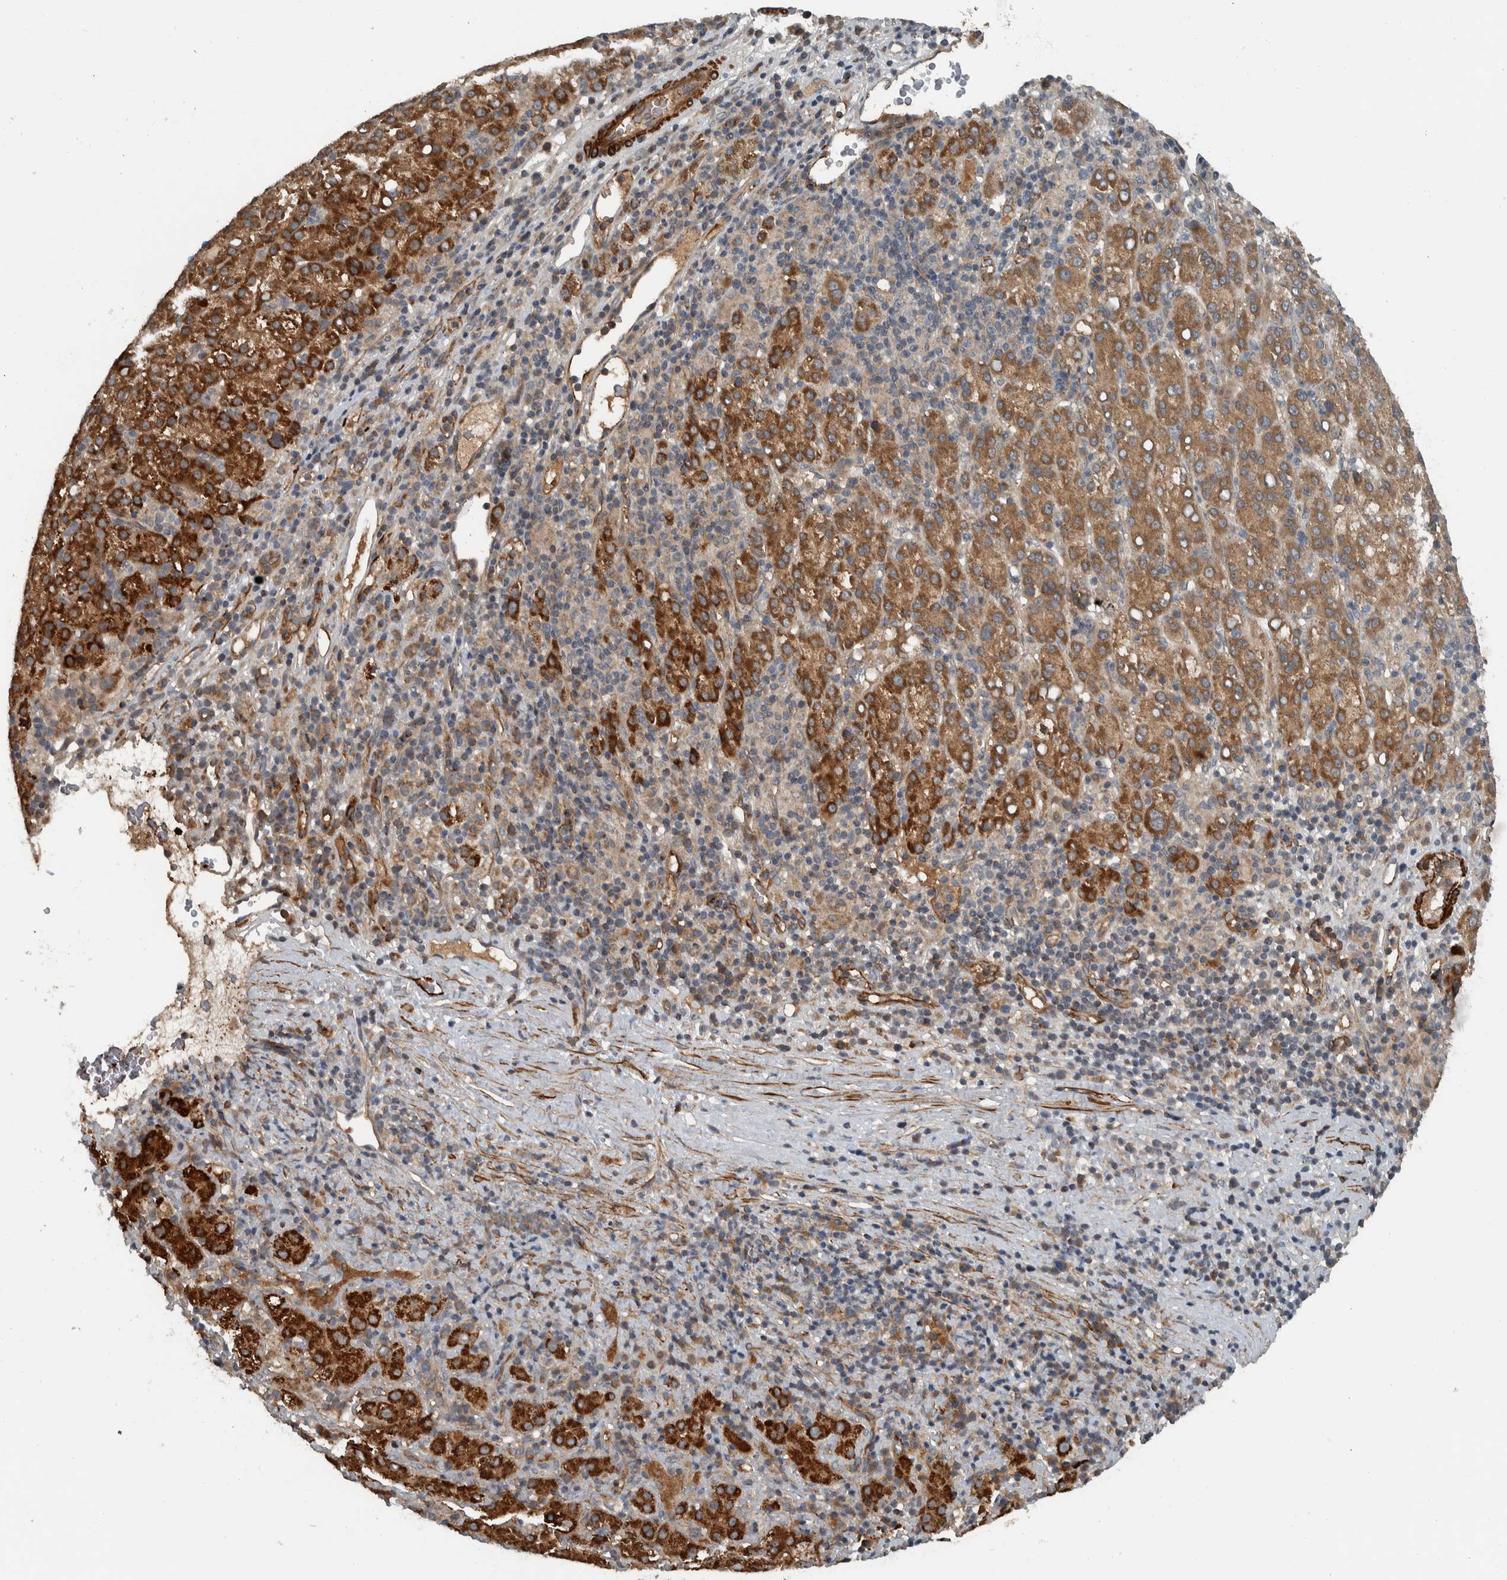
{"staining": {"intensity": "strong", "quantity": ">75%", "location": "cytoplasmic/membranous"}, "tissue": "liver cancer", "cell_type": "Tumor cells", "image_type": "cancer", "snomed": [{"axis": "morphology", "description": "Carcinoma, Hepatocellular, NOS"}, {"axis": "topography", "description": "Liver"}], "caption": "Brown immunohistochemical staining in liver cancer (hepatocellular carcinoma) displays strong cytoplasmic/membranous staining in approximately >75% of tumor cells.", "gene": "LBHD1", "patient": {"sex": "female", "age": 58}}